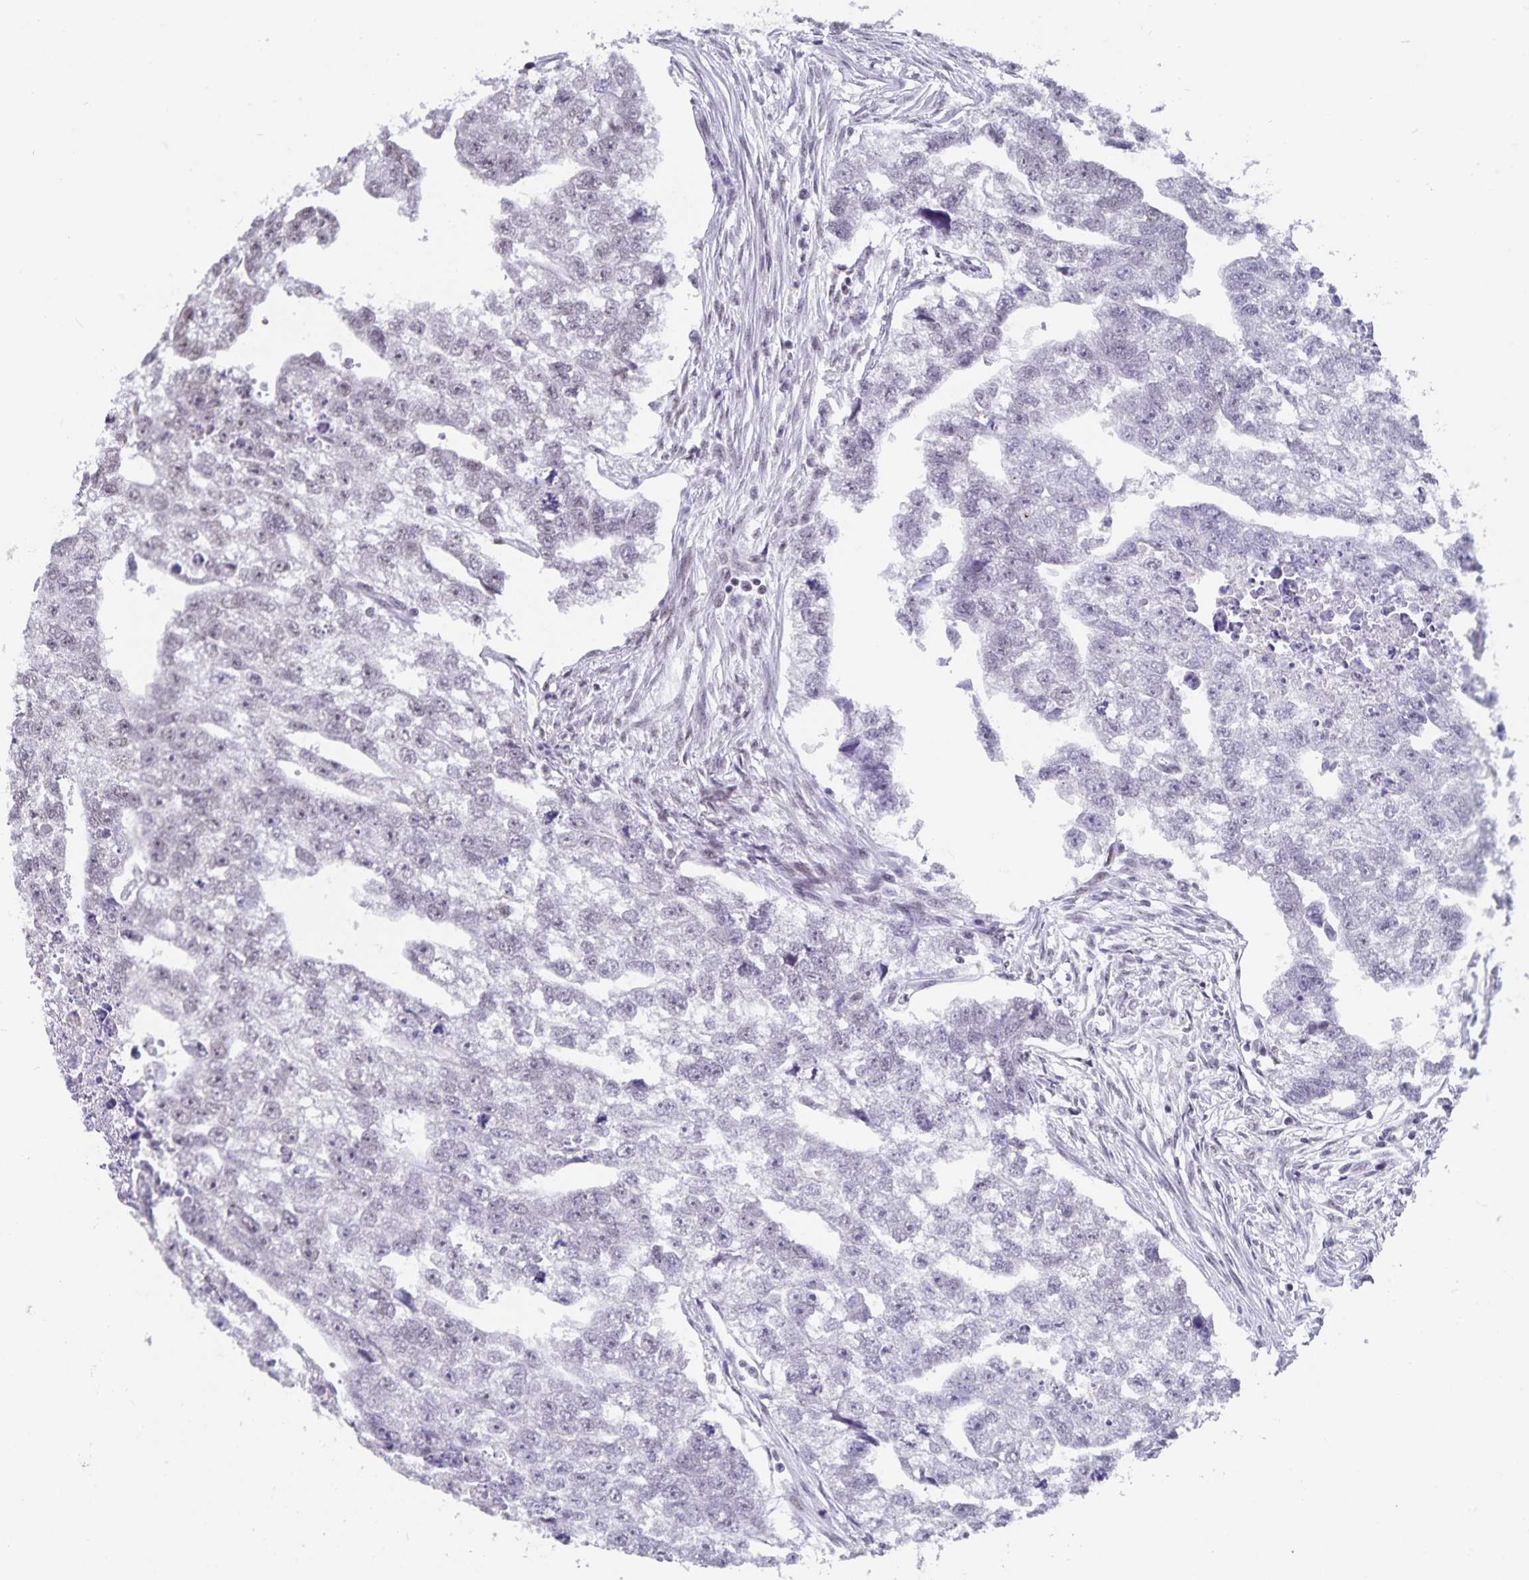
{"staining": {"intensity": "negative", "quantity": "none", "location": "none"}, "tissue": "testis cancer", "cell_type": "Tumor cells", "image_type": "cancer", "snomed": [{"axis": "morphology", "description": "Carcinoma, Embryonal, NOS"}, {"axis": "morphology", "description": "Teratoma, malignant, NOS"}, {"axis": "topography", "description": "Testis"}], "caption": "High power microscopy micrograph of an IHC micrograph of testis cancer (embryonal carcinoma), revealing no significant positivity in tumor cells. Nuclei are stained in blue.", "gene": "PBX2", "patient": {"sex": "male", "age": 44}}